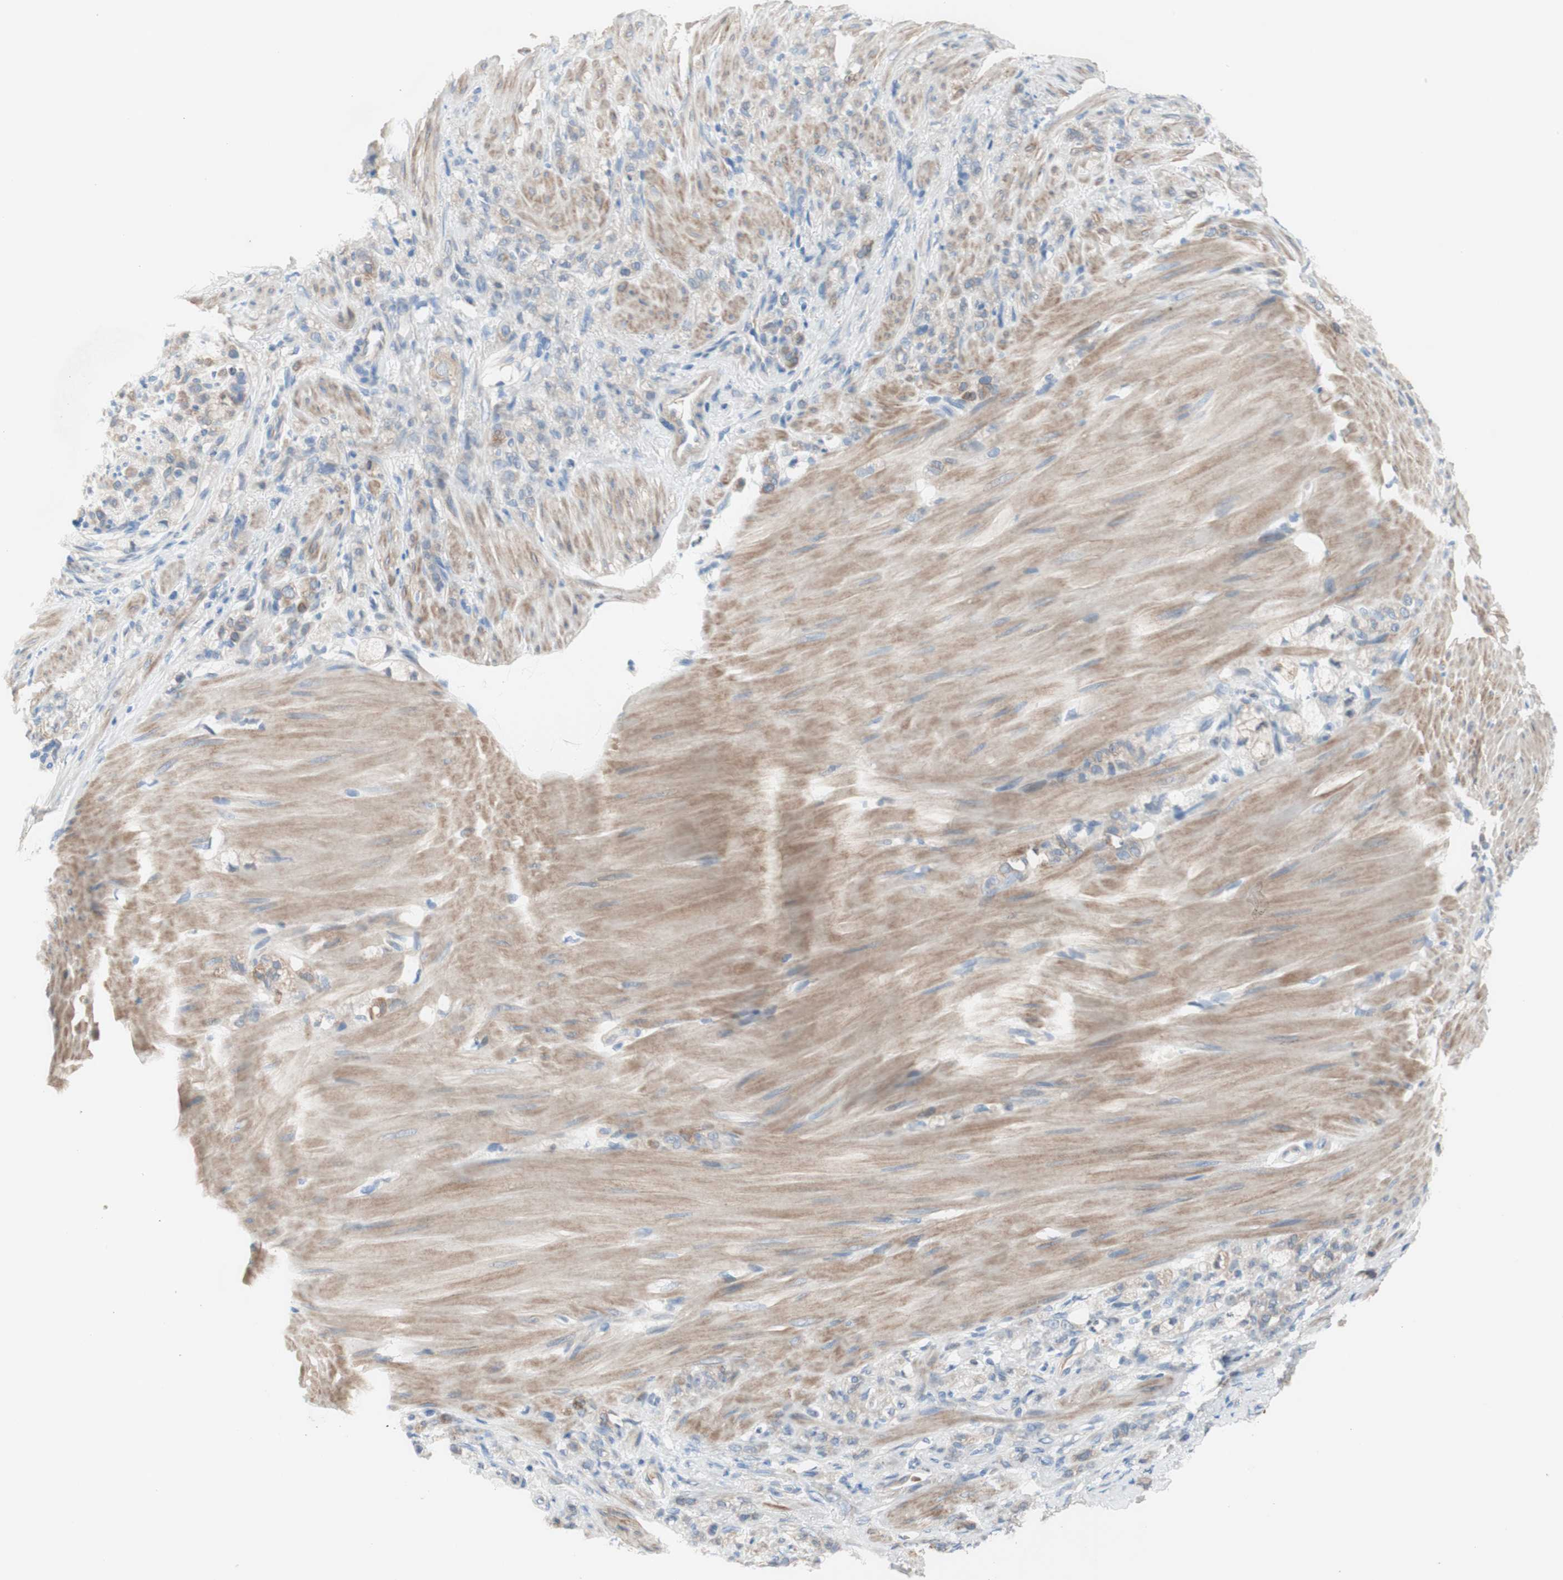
{"staining": {"intensity": "negative", "quantity": "none", "location": "none"}, "tissue": "stomach cancer", "cell_type": "Tumor cells", "image_type": "cancer", "snomed": [{"axis": "morphology", "description": "Adenocarcinoma, NOS"}, {"axis": "topography", "description": "Stomach"}], "caption": "High power microscopy photomicrograph of an immunohistochemistry (IHC) micrograph of adenocarcinoma (stomach), revealing no significant staining in tumor cells.", "gene": "FDFT1", "patient": {"sex": "male", "age": 82}}